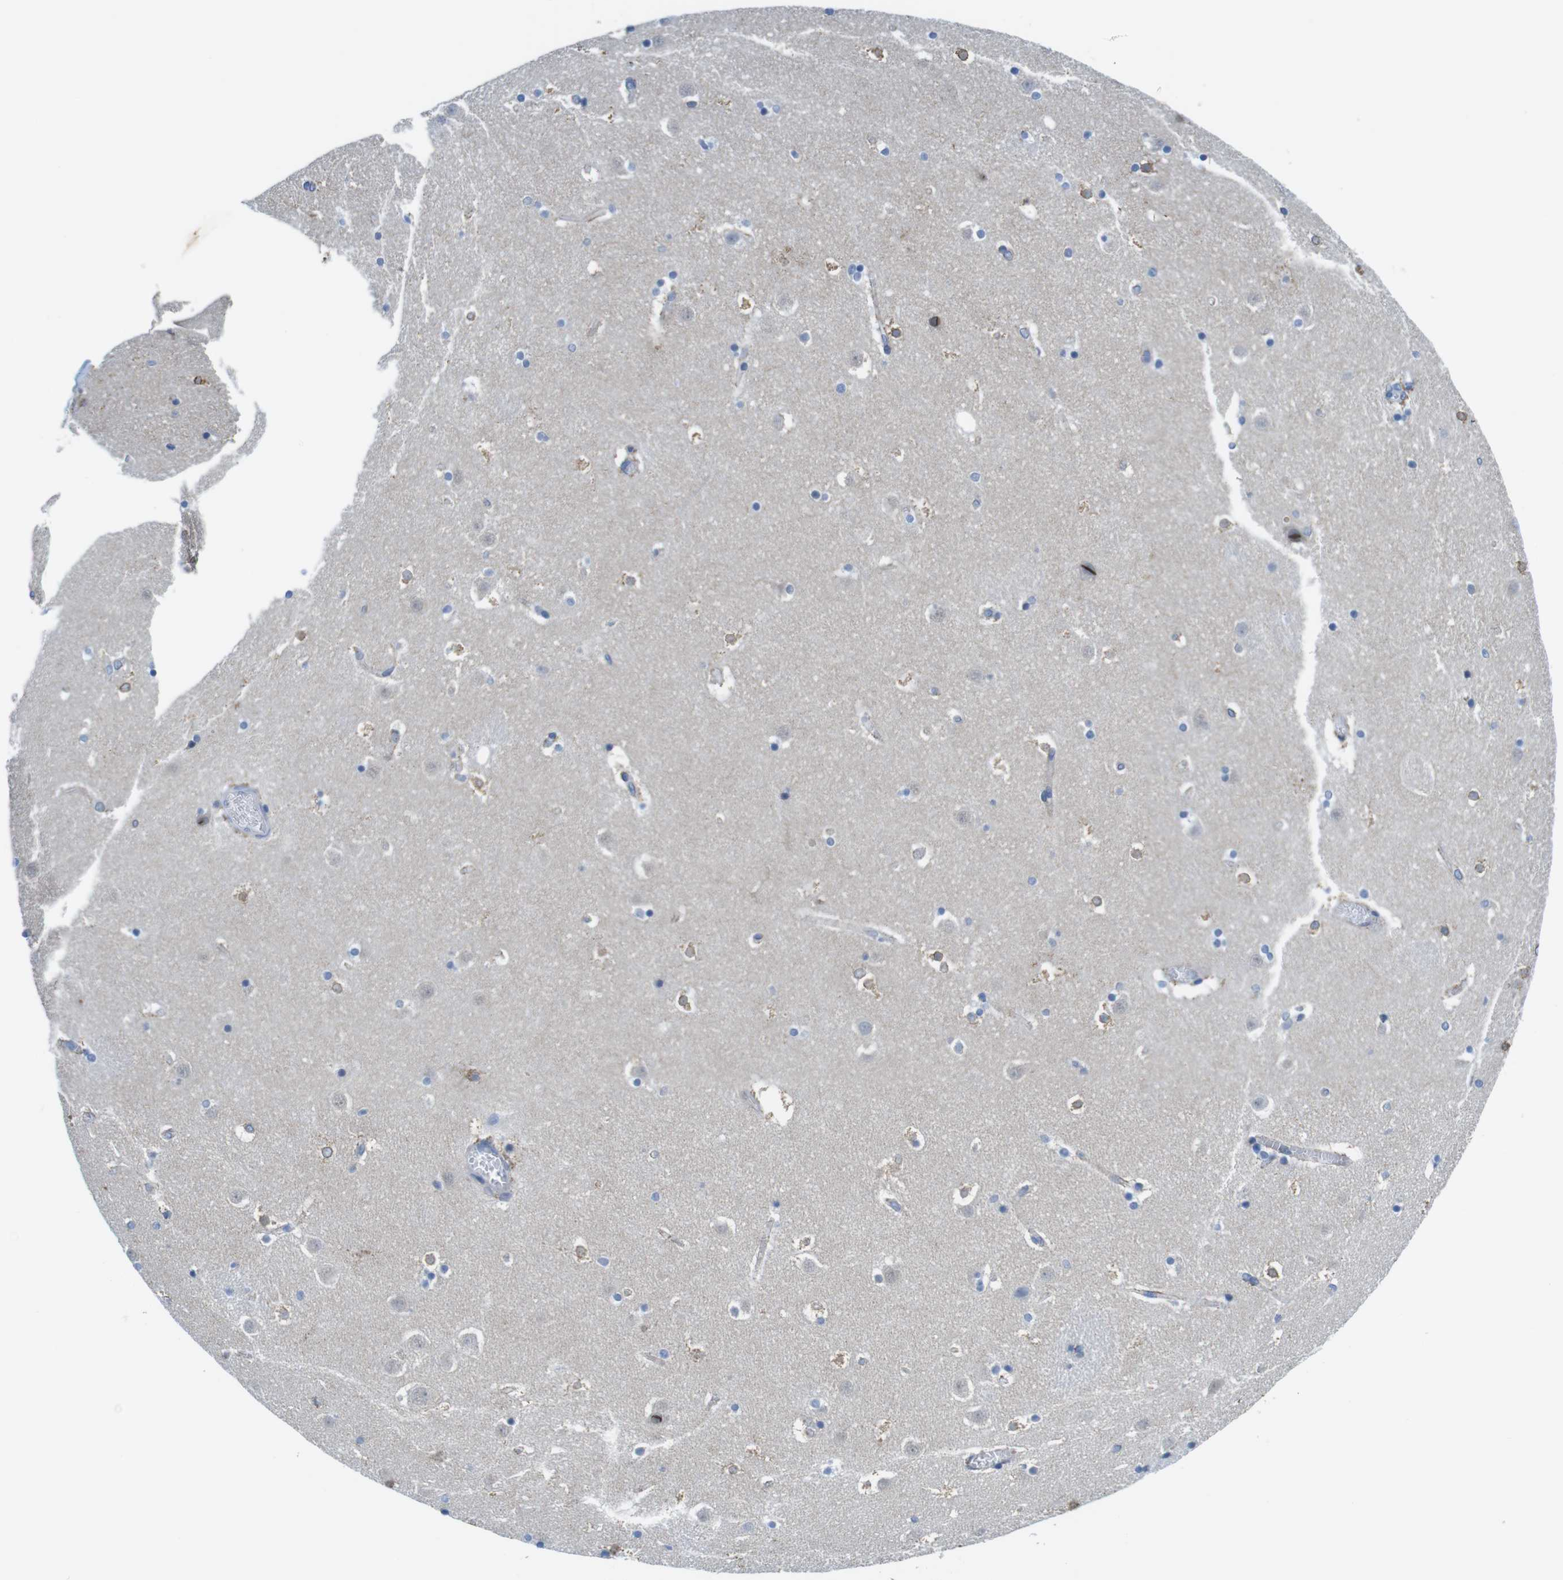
{"staining": {"intensity": "moderate", "quantity": "<25%", "location": "cytoplasmic/membranous"}, "tissue": "caudate", "cell_type": "Glial cells", "image_type": "normal", "snomed": [{"axis": "morphology", "description": "Normal tissue, NOS"}, {"axis": "topography", "description": "Lateral ventricle wall"}], "caption": "Immunohistochemical staining of normal caudate demonstrates low levels of moderate cytoplasmic/membranous expression in about <25% of glial cells.", "gene": "CDH8", "patient": {"sex": "male", "age": 45}}